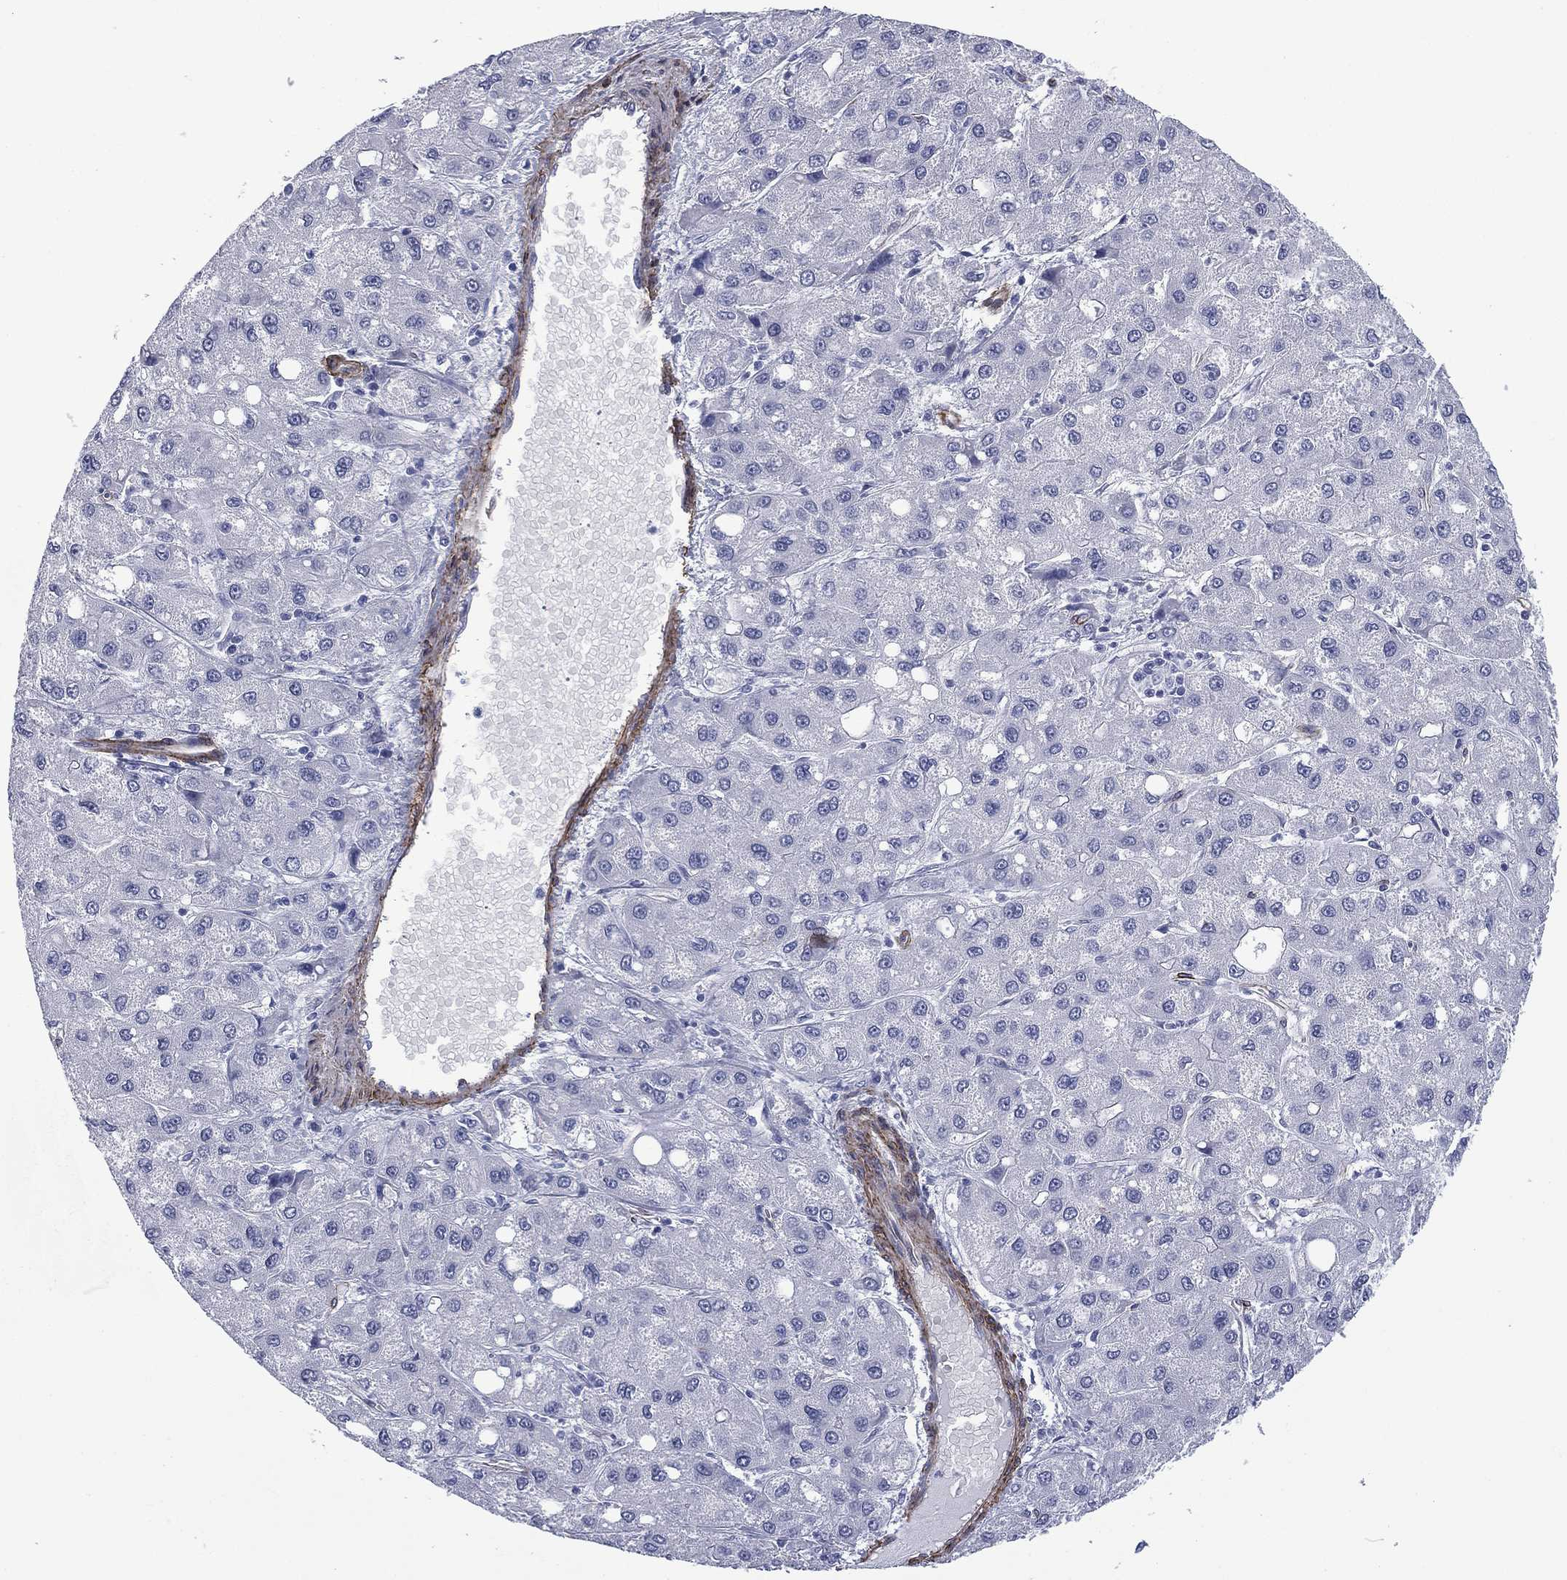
{"staining": {"intensity": "negative", "quantity": "none", "location": "none"}, "tissue": "liver cancer", "cell_type": "Tumor cells", "image_type": "cancer", "snomed": [{"axis": "morphology", "description": "Carcinoma, Hepatocellular, NOS"}, {"axis": "topography", "description": "Liver"}], "caption": "A high-resolution photomicrograph shows immunohistochemistry (IHC) staining of hepatocellular carcinoma (liver), which exhibits no significant expression in tumor cells.", "gene": "CAVIN3", "patient": {"sex": "male", "age": 73}}